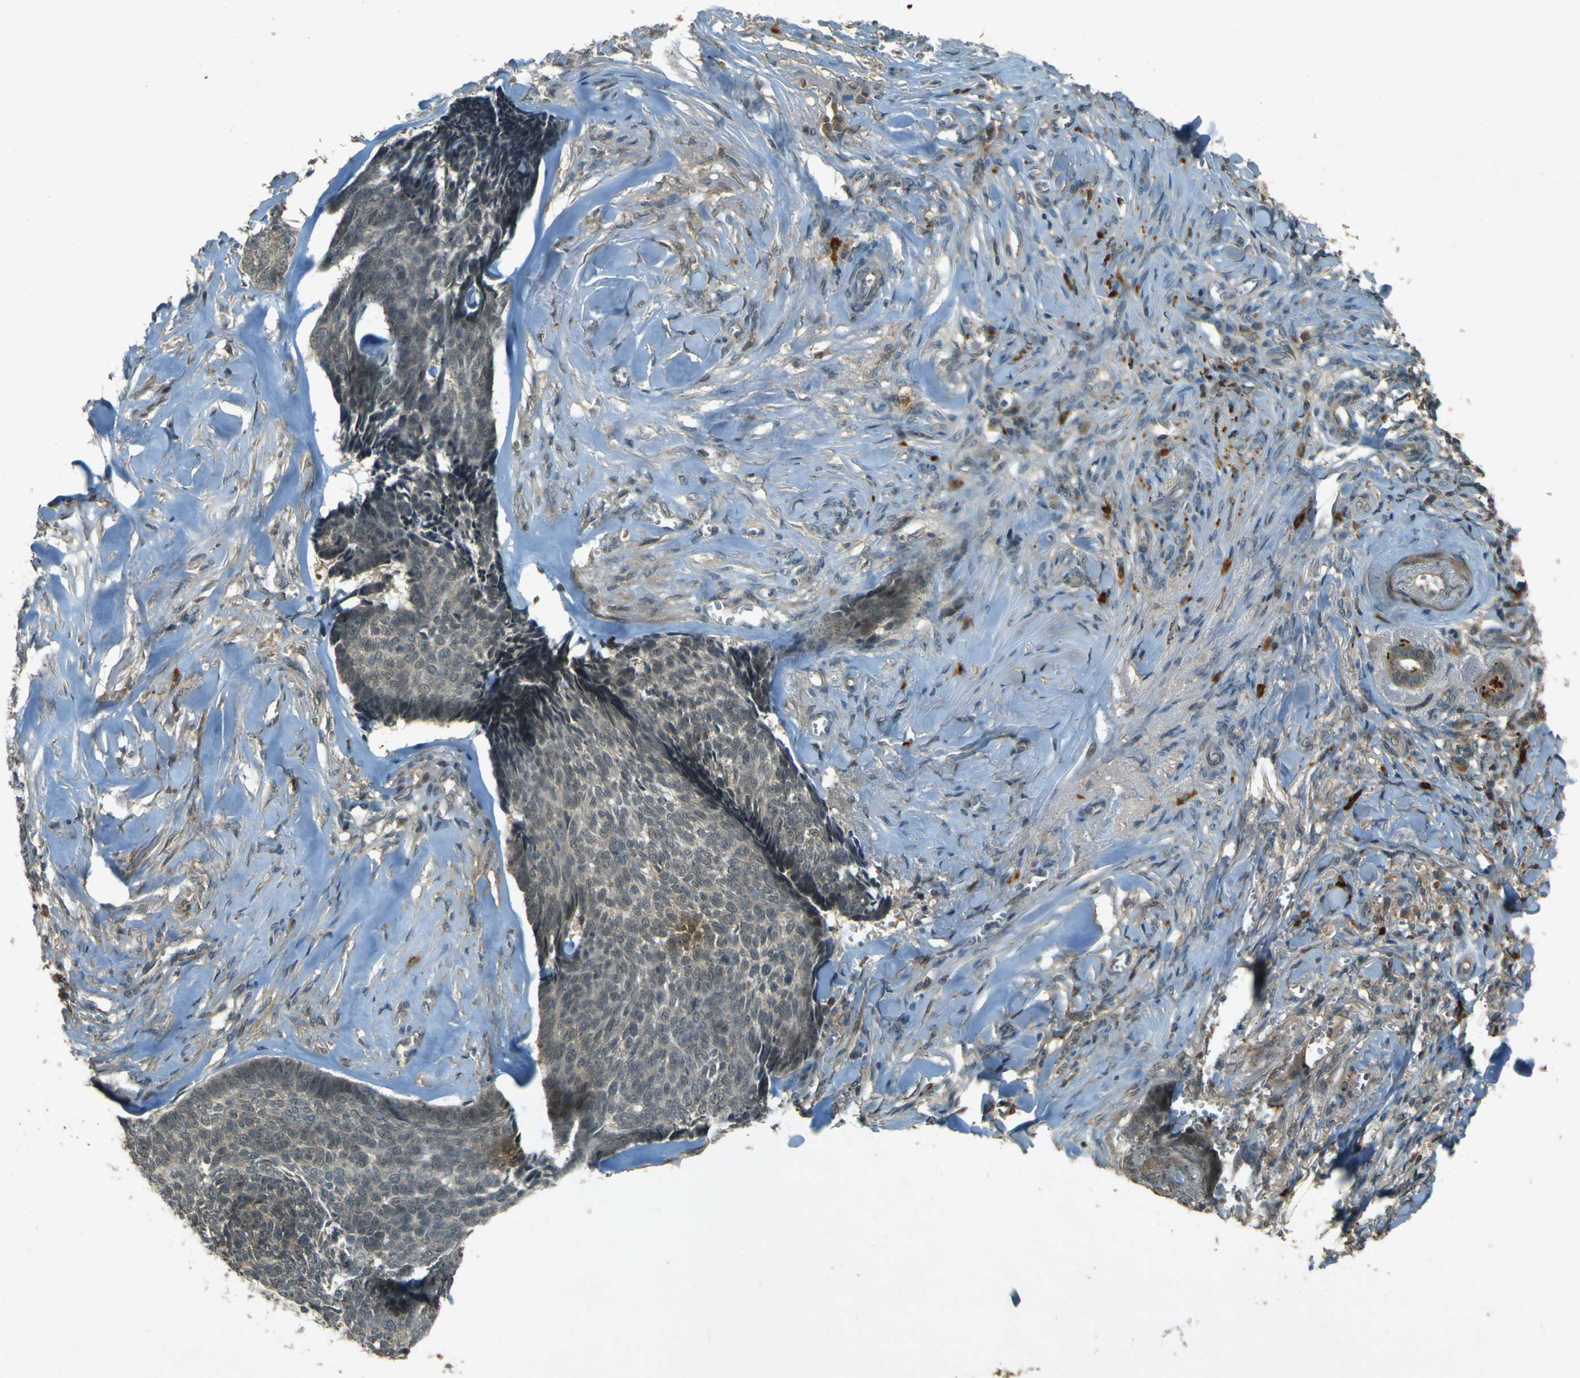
{"staining": {"intensity": "negative", "quantity": "none", "location": "none"}, "tissue": "skin cancer", "cell_type": "Tumor cells", "image_type": "cancer", "snomed": [{"axis": "morphology", "description": "Basal cell carcinoma"}, {"axis": "topography", "description": "Skin"}], "caption": "Protein analysis of basal cell carcinoma (skin) displays no significant staining in tumor cells.", "gene": "MPDZ", "patient": {"sex": "male", "age": 84}}